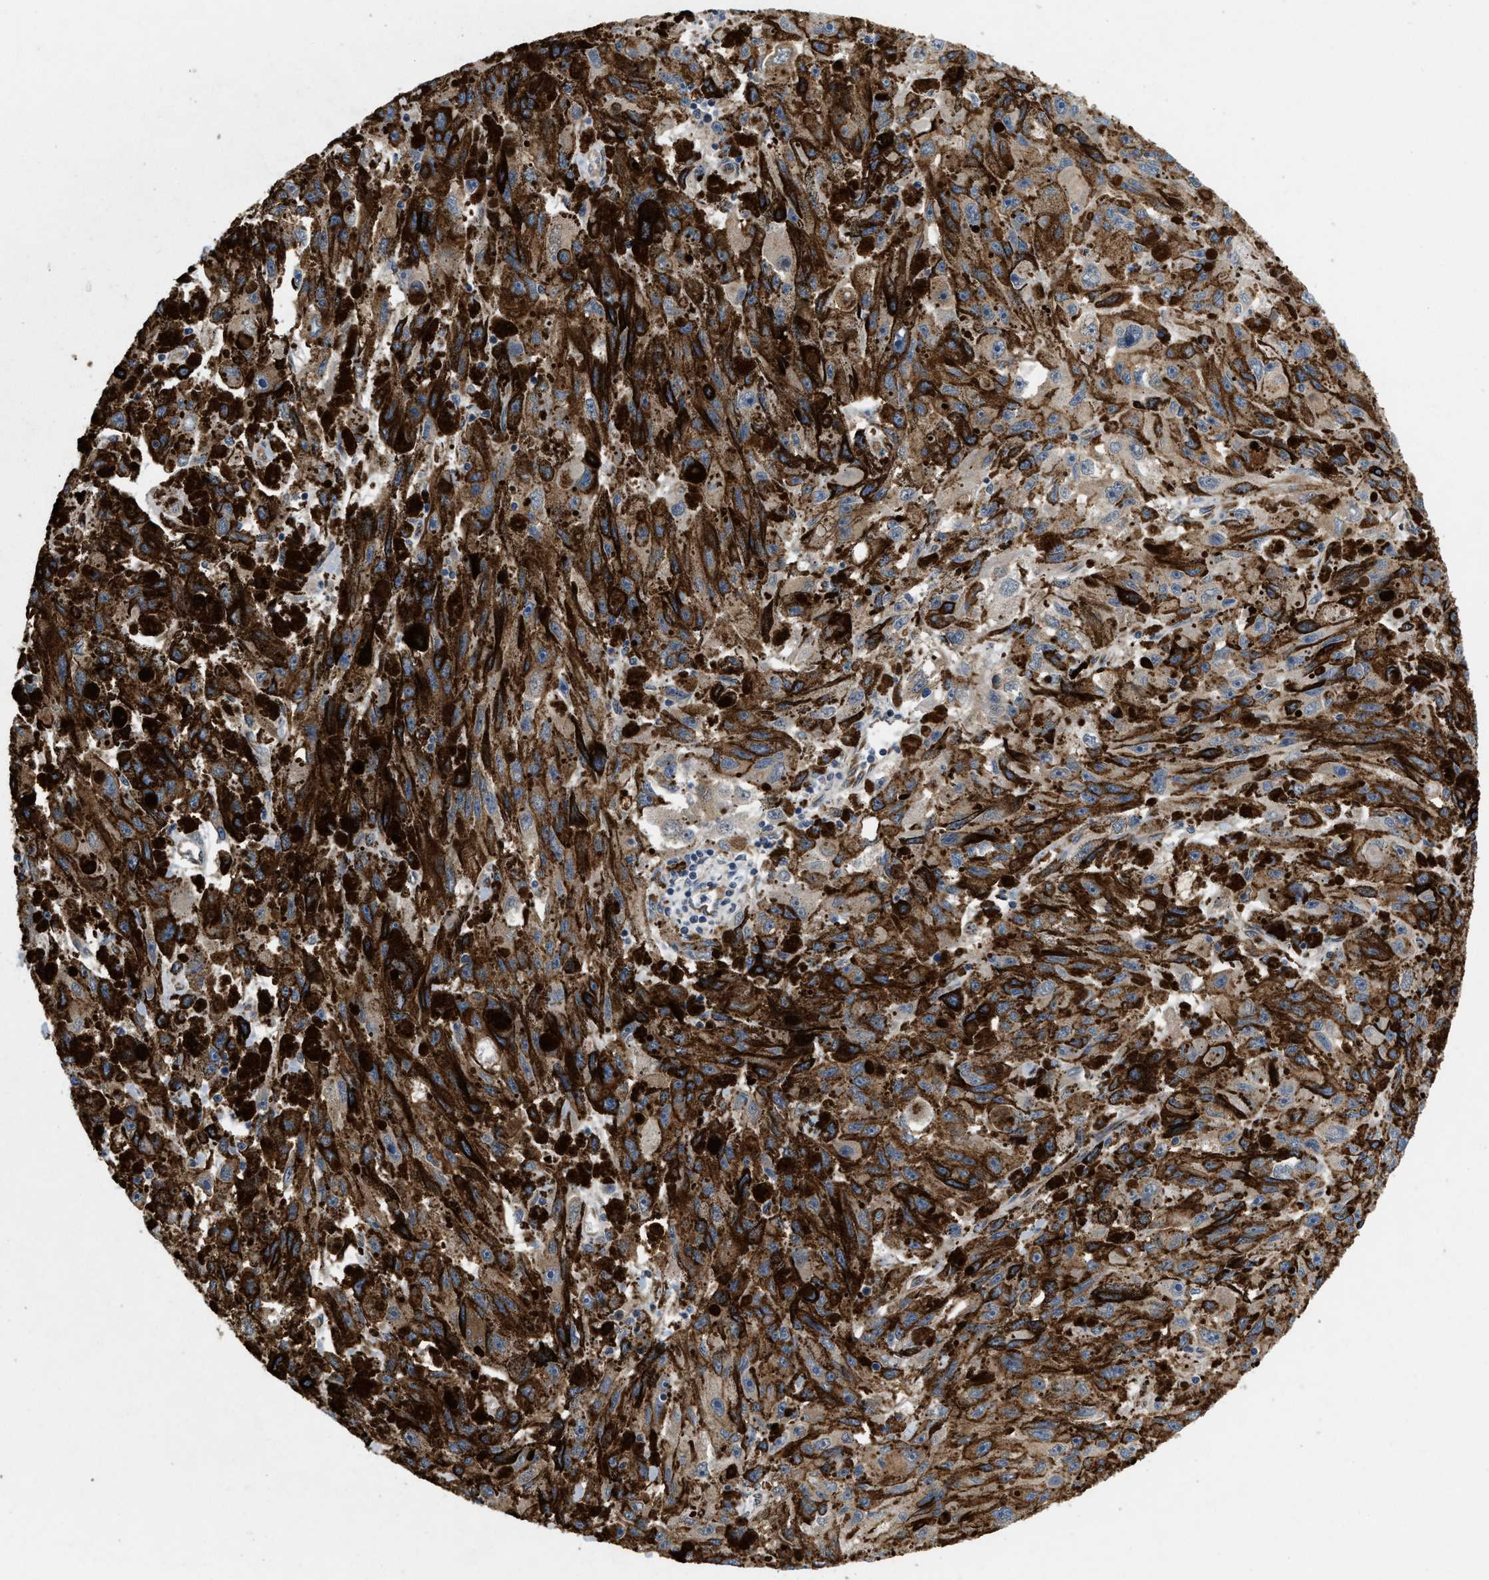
{"staining": {"intensity": "weak", "quantity": "25%-75%", "location": "cytoplasmic/membranous"}, "tissue": "melanoma", "cell_type": "Tumor cells", "image_type": "cancer", "snomed": [{"axis": "morphology", "description": "Malignant melanoma, NOS"}, {"axis": "topography", "description": "Skin"}], "caption": "Malignant melanoma stained with a protein marker demonstrates weak staining in tumor cells.", "gene": "HSPA12B", "patient": {"sex": "female", "age": 104}}